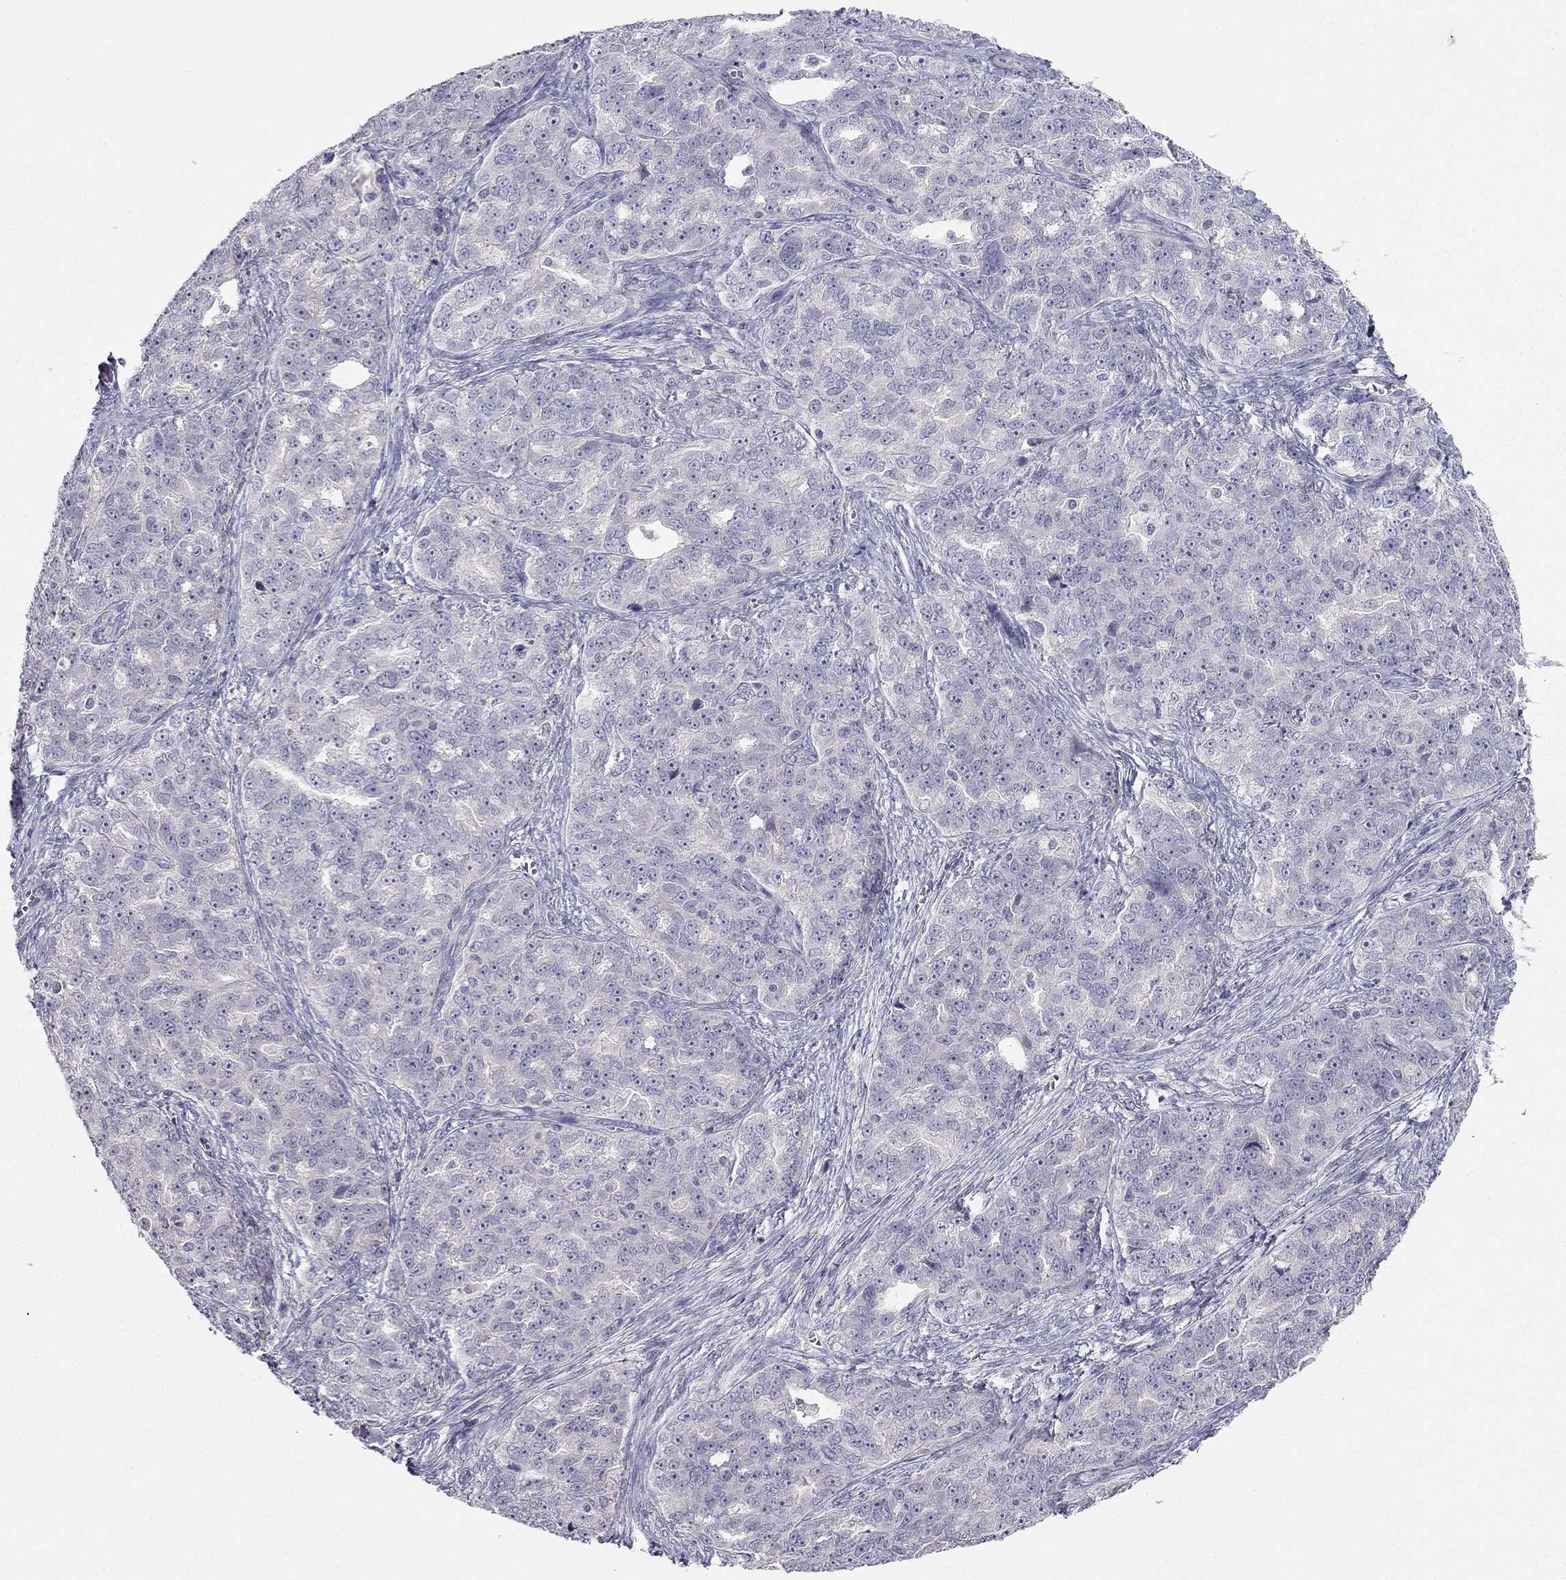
{"staining": {"intensity": "negative", "quantity": "none", "location": "none"}, "tissue": "ovarian cancer", "cell_type": "Tumor cells", "image_type": "cancer", "snomed": [{"axis": "morphology", "description": "Cystadenocarcinoma, serous, NOS"}, {"axis": "topography", "description": "Ovary"}], "caption": "Tumor cells are negative for brown protein staining in ovarian serous cystadenocarcinoma.", "gene": "C16orf89", "patient": {"sex": "female", "age": 51}}